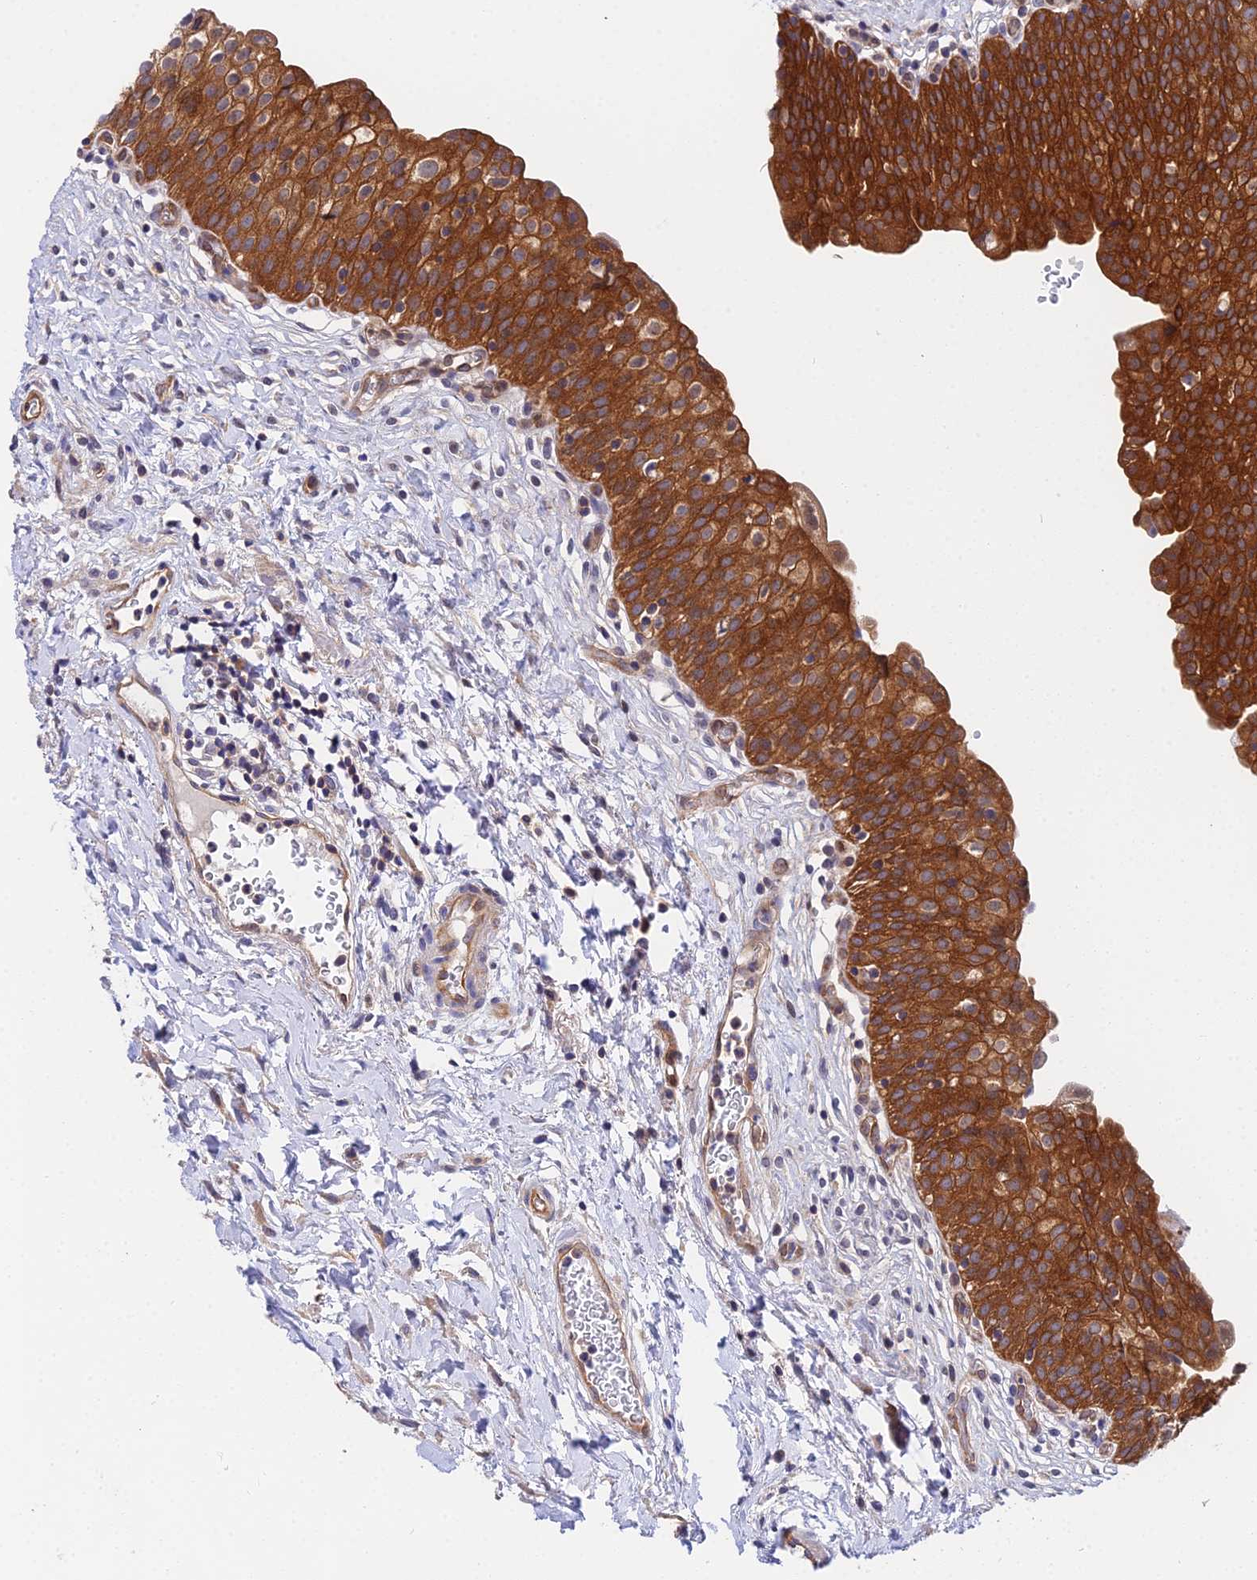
{"staining": {"intensity": "strong", "quantity": ">75%", "location": "cytoplasmic/membranous"}, "tissue": "urinary bladder", "cell_type": "Urothelial cells", "image_type": "normal", "snomed": [{"axis": "morphology", "description": "Normal tissue, NOS"}, {"axis": "topography", "description": "Urinary bladder"}], "caption": "Immunohistochemistry micrograph of benign urinary bladder: urinary bladder stained using IHC demonstrates high levels of strong protein expression localized specifically in the cytoplasmic/membranous of urothelial cells, appearing as a cytoplasmic/membranous brown color.", "gene": "PPP2R2A", "patient": {"sex": "male", "age": 55}}